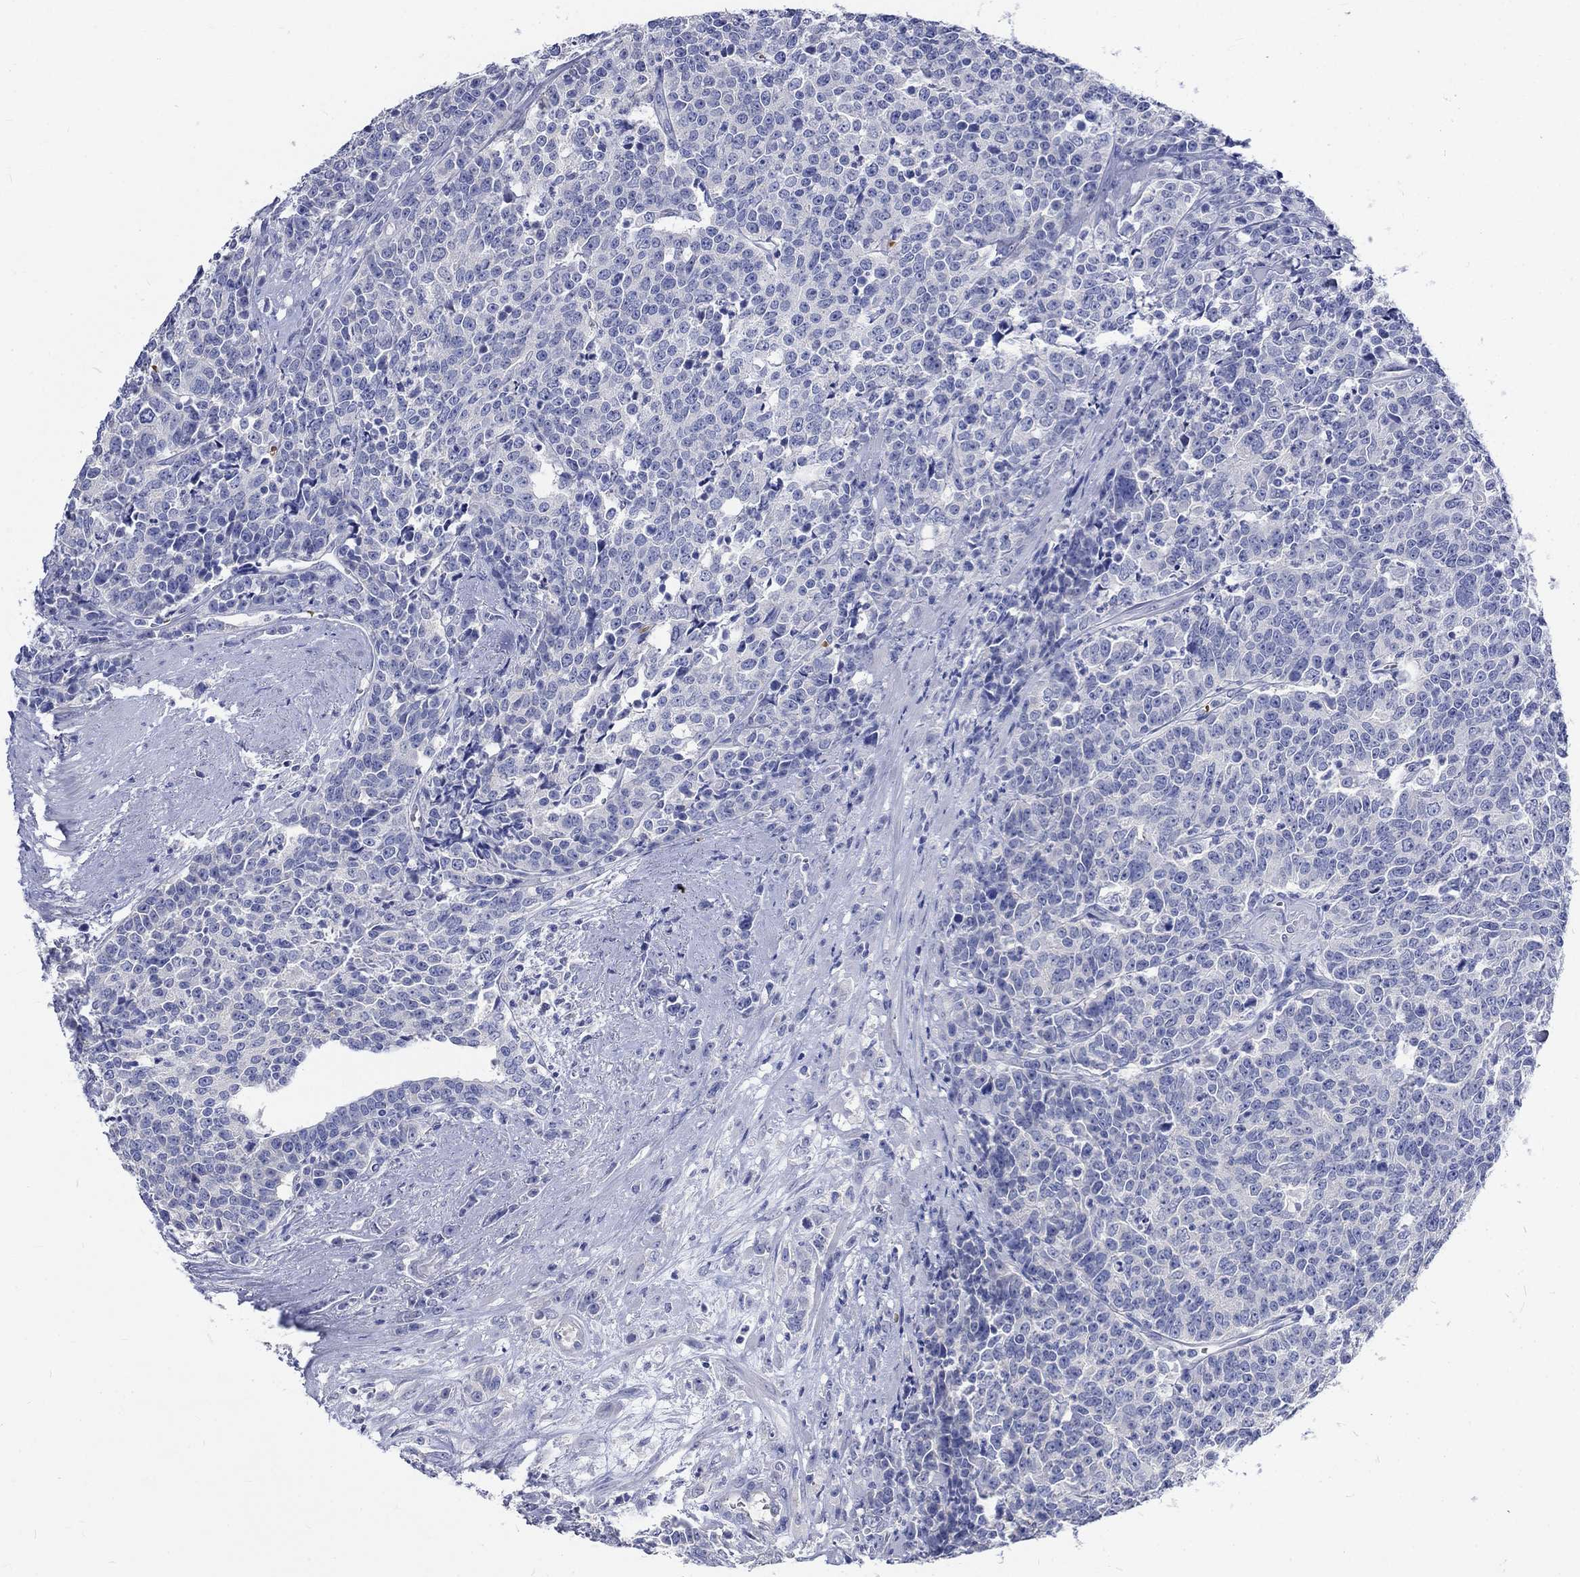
{"staining": {"intensity": "negative", "quantity": "none", "location": "none"}, "tissue": "prostate cancer", "cell_type": "Tumor cells", "image_type": "cancer", "snomed": [{"axis": "morphology", "description": "Adenocarcinoma, NOS"}, {"axis": "topography", "description": "Prostate"}], "caption": "Immunohistochemistry (IHC) of human prostate cancer reveals no positivity in tumor cells.", "gene": "KCNA1", "patient": {"sex": "male", "age": 67}}